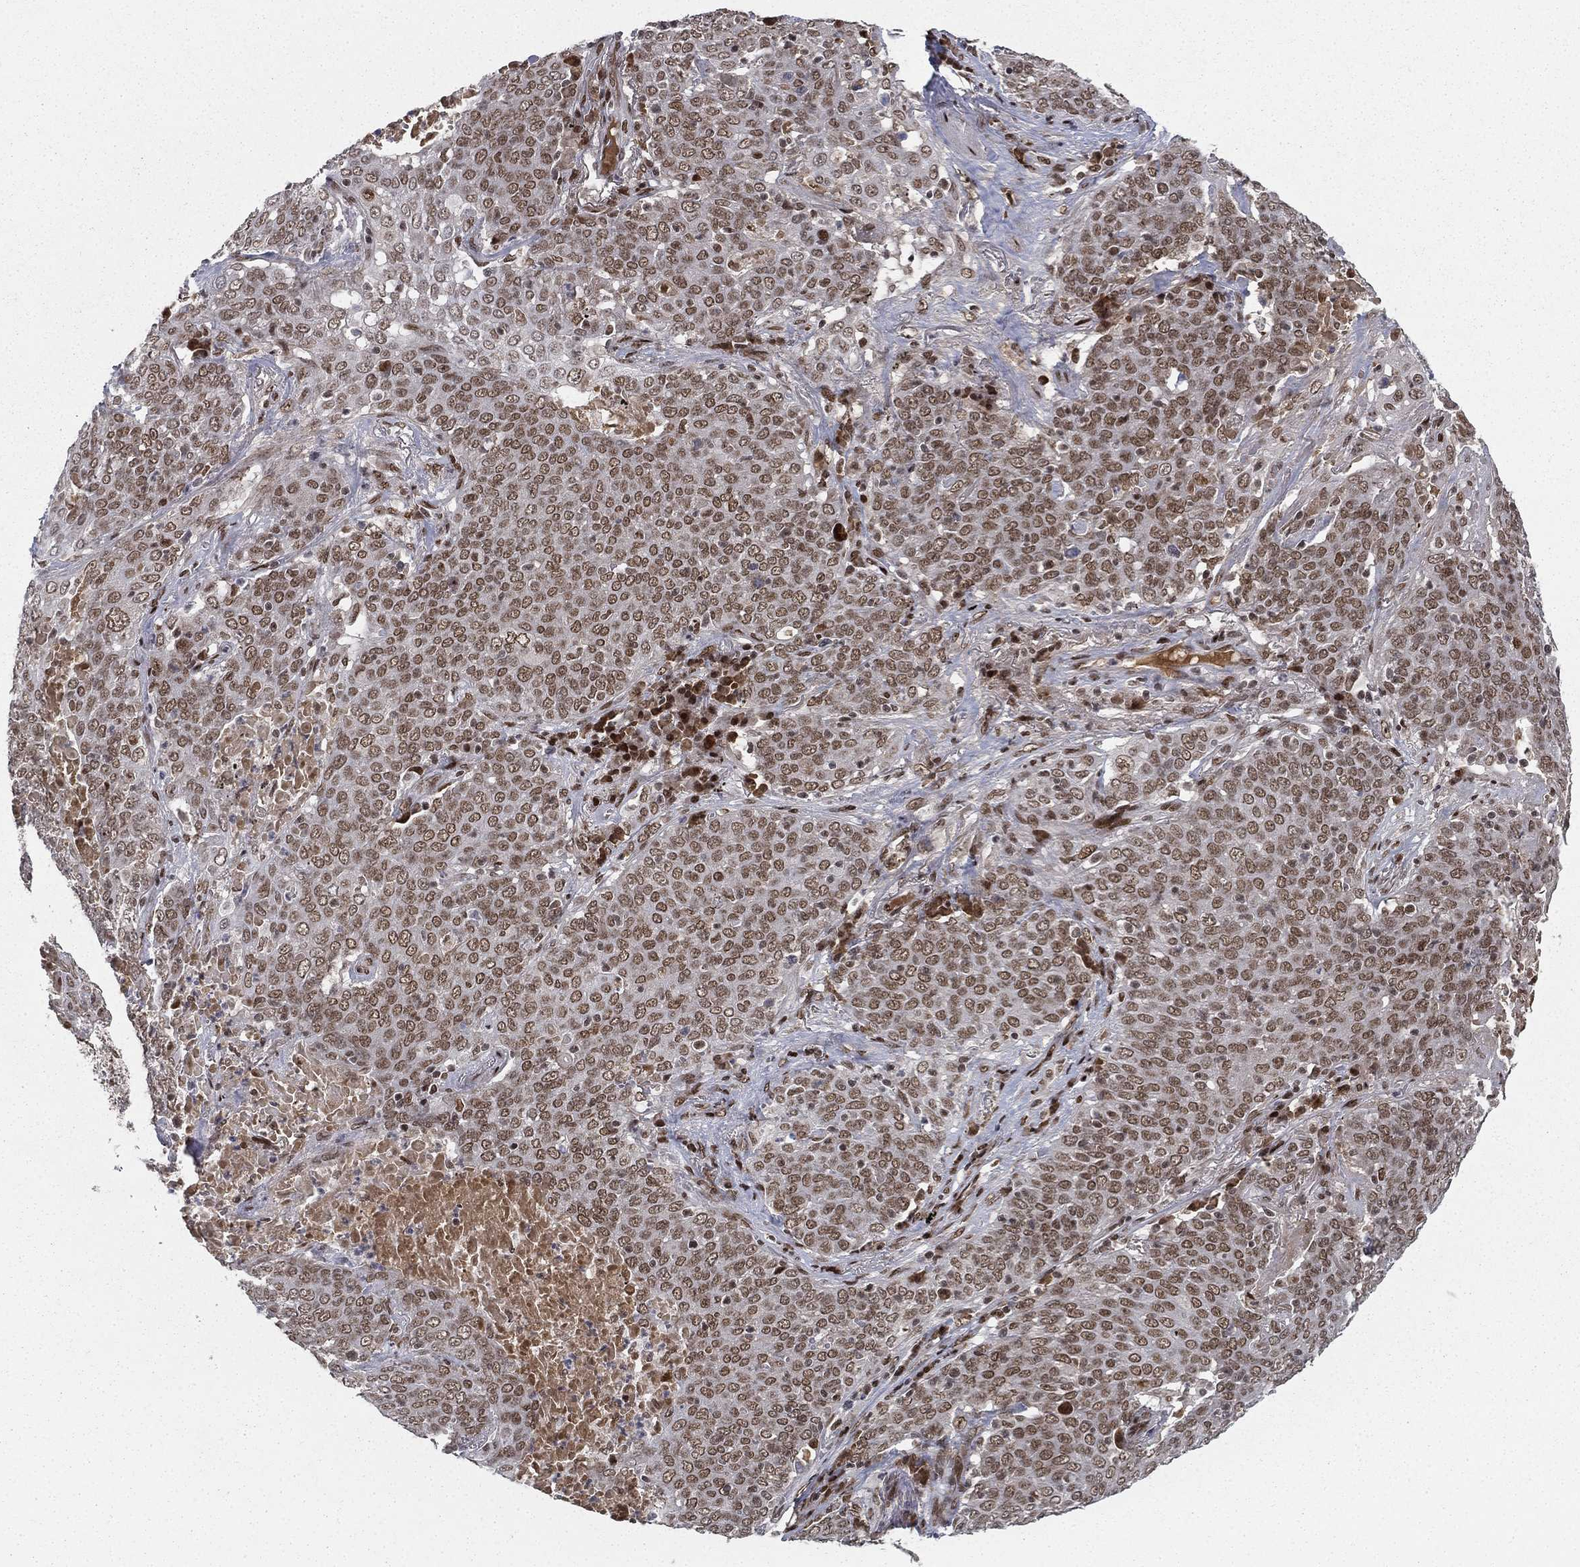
{"staining": {"intensity": "moderate", "quantity": ">75%", "location": "nuclear"}, "tissue": "lung cancer", "cell_type": "Tumor cells", "image_type": "cancer", "snomed": [{"axis": "morphology", "description": "Squamous cell carcinoma, NOS"}, {"axis": "topography", "description": "Lung"}], "caption": "A brown stain labels moderate nuclear positivity of a protein in human lung squamous cell carcinoma tumor cells.", "gene": "RTF1", "patient": {"sex": "male", "age": 82}}